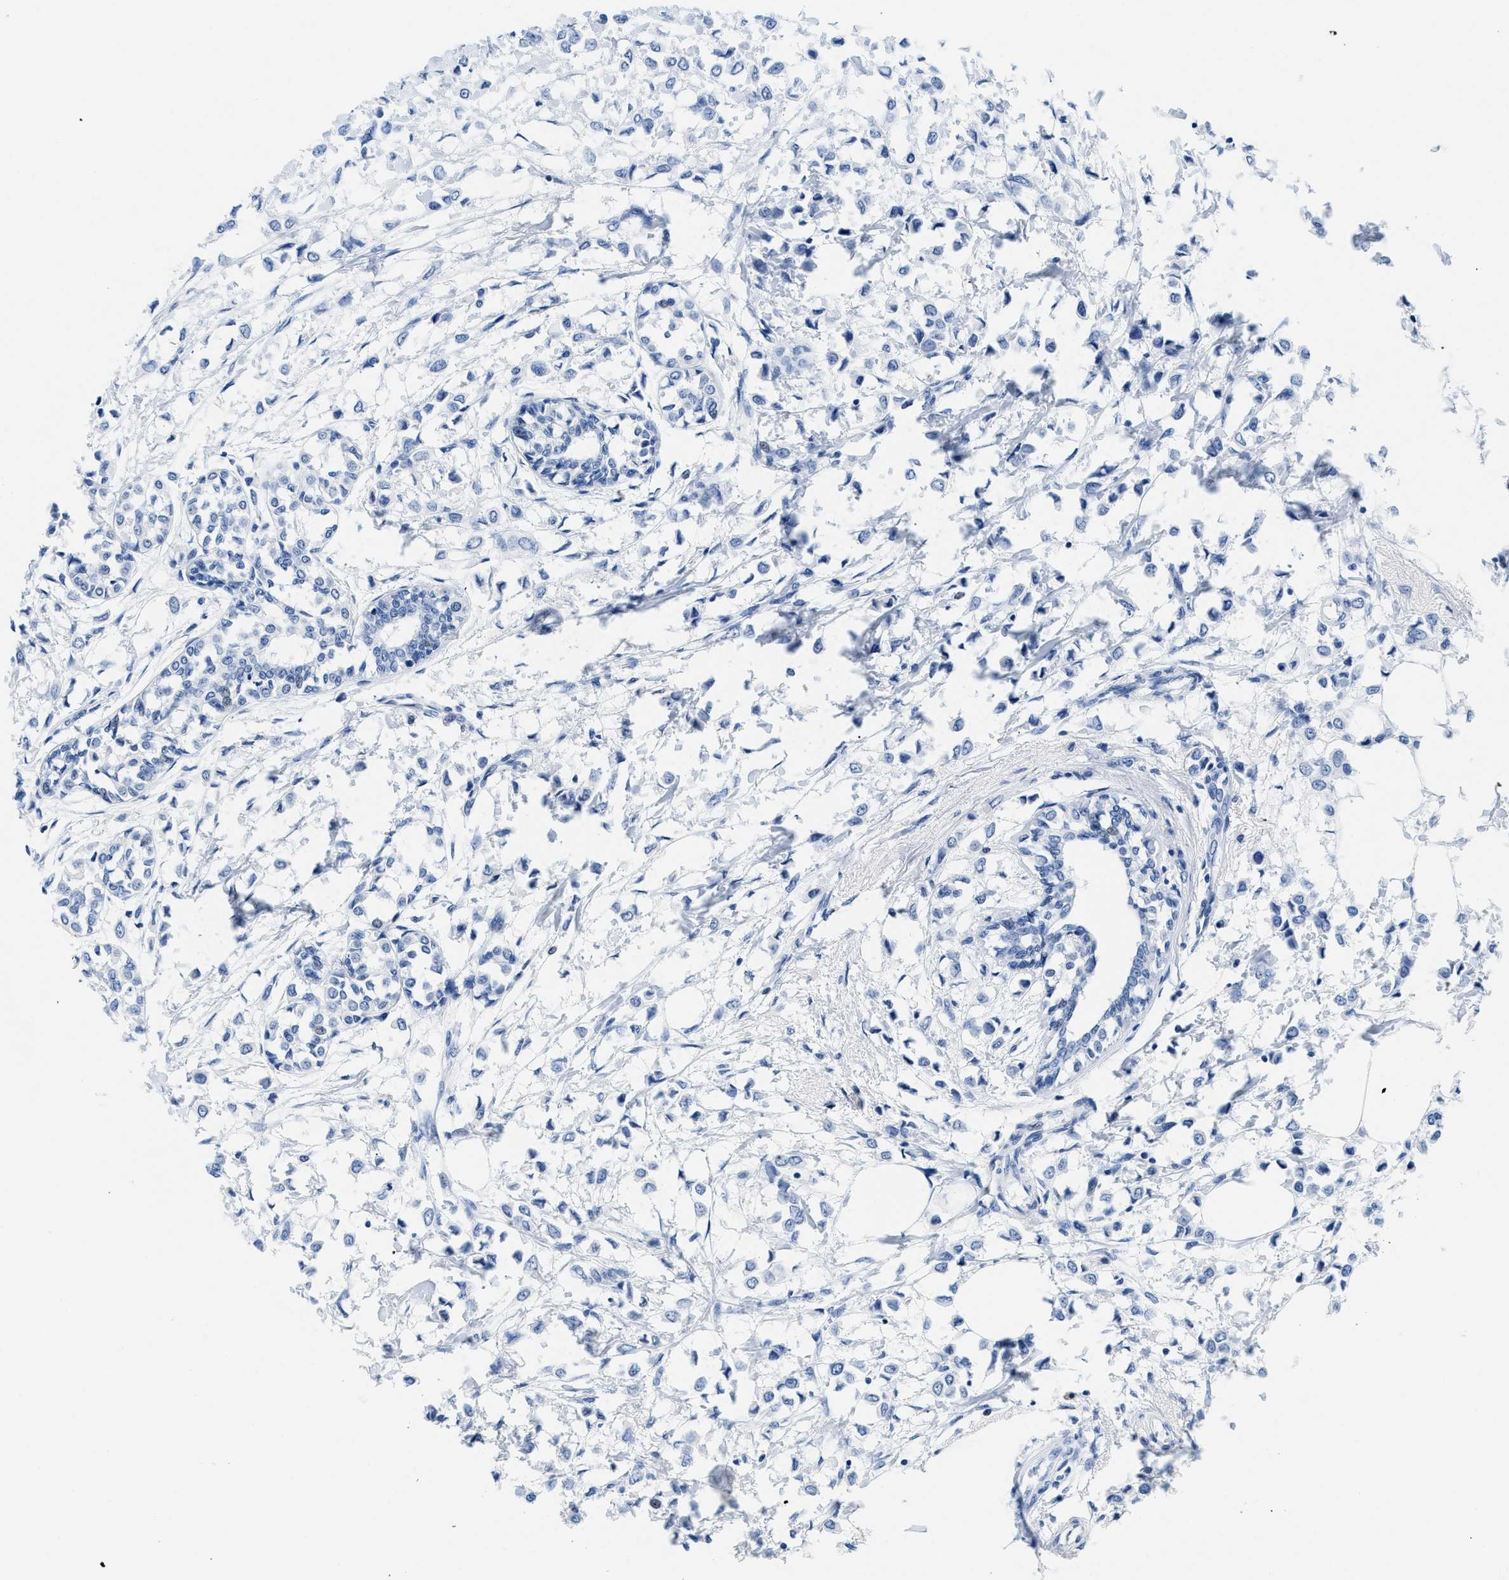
{"staining": {"intensity": "negative", "quantity": "none", "location": "none"}, "tissue": "breast cancer", "cell_type": "Tumor cells", "image_type": "cancer", "snomed": [{"axis": "morphology", "description": "Lobular carcinoma"}, {"axis": "topography", "description": "Breast"}], "caption": "A micrograph of human breast cancer (lobular carcinoma) is negative for staining in tumor cells. Brightfield microscopy of immunohistochemistry stained with DAB (brown) and hematoxylin (blue), captured at high magnification.", "gene": "GSN", "patient": {"sex": "female", "age": 51}}